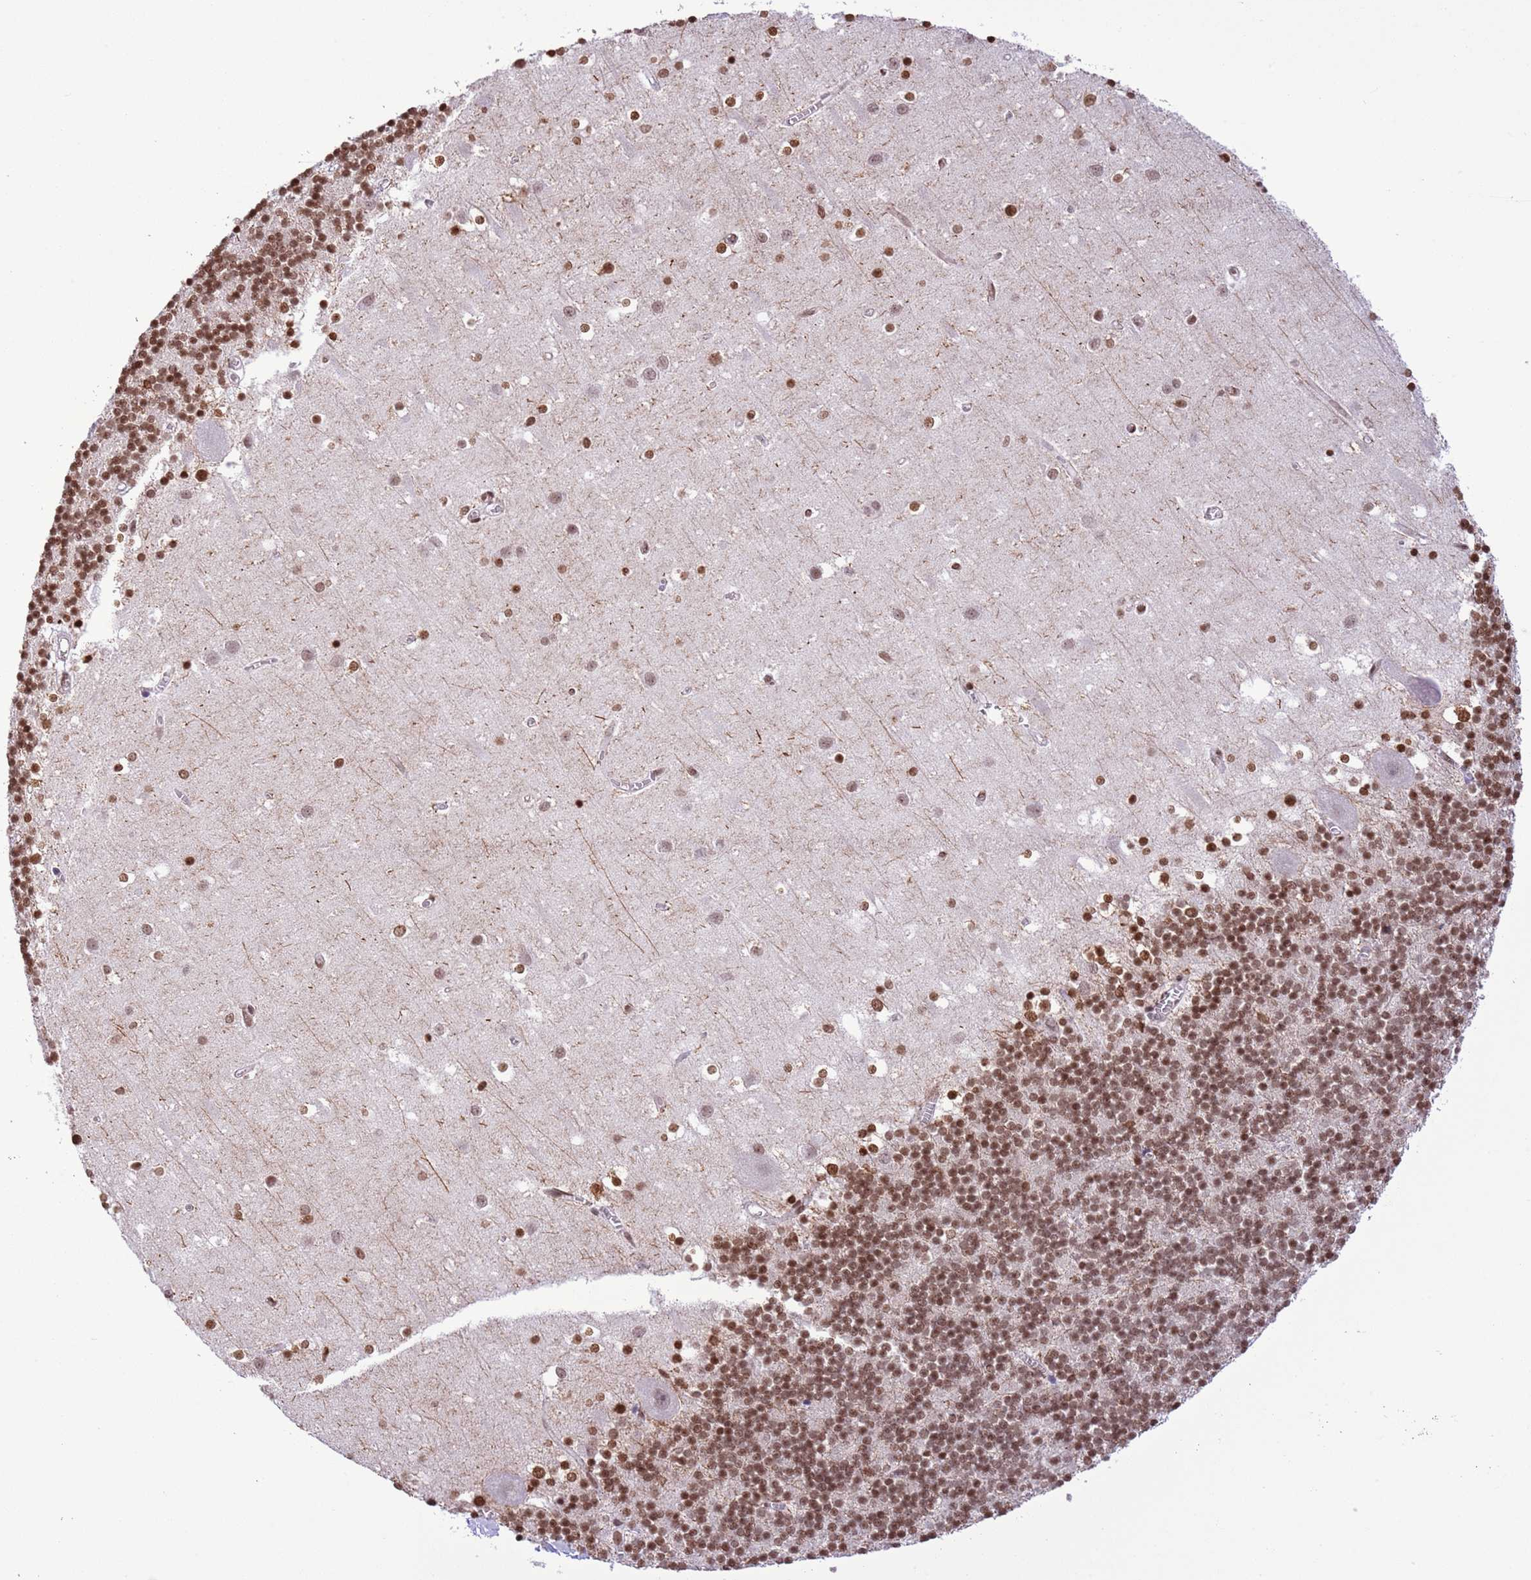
{"staining": {"intensity": "moderate", "quantity": ">75%", "location": "nuclear"}, "tissue": "cerebellum", "cell_type": "Cells in granular layer", "image_type": "normal", "snomed": [{"axis": "morphology", "description": "Normal tissue, NOS"}, {"axis": "topography", "description": "Cerebellum"}], "caption": "Moderate nuclear positivity is present in approximately >75% of cells in granular layer in normal cerebellum. (DAB IHC with brightfield microscopy, high magnification).", "gene": "NRIP1", "patient": {"sex": "male", "age": 54}}